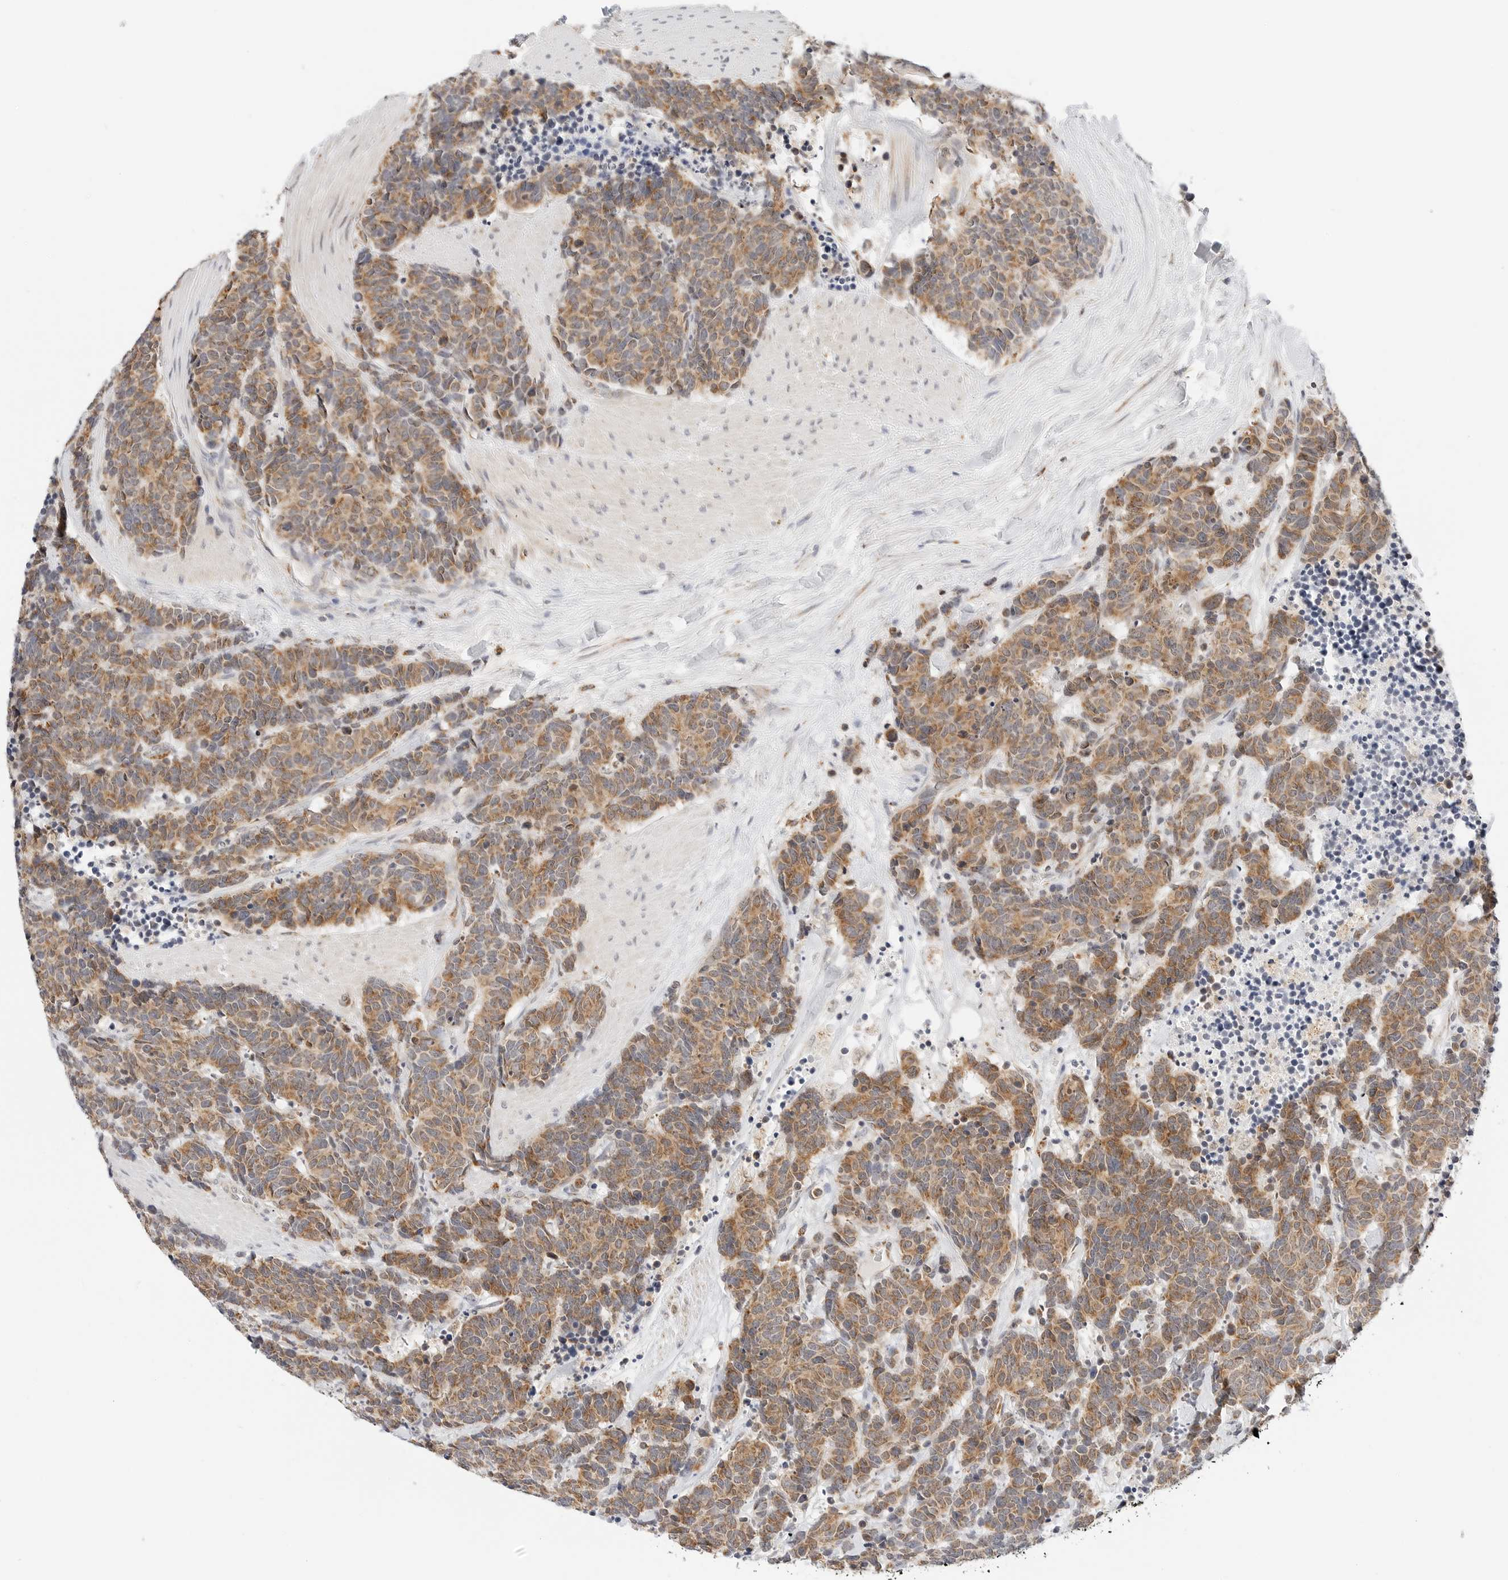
{"staining": {"intensity": "moderate", "quantity": ">75%", "location": "cytoplasmic/membranous"}, "tissue": "carcinoid", "cell_type": "Tumor cells", "image_type": "cancer", "snomed": [{"axis": "morphology", "description": "Carcinoma, NOS"}, {"axis": "morphology", "description": "Carcinoid, malignant, NOS"}, {"axis": "topography", "description": "Urinary bladder"}], "caption": "A medium amount of moderate cytoplasmic/membranous positivity is identified in about >75% of tumor cells in carcinoma tissue.", "gene": "ATL1", "patient": {"sex": "male", "age": 57}}